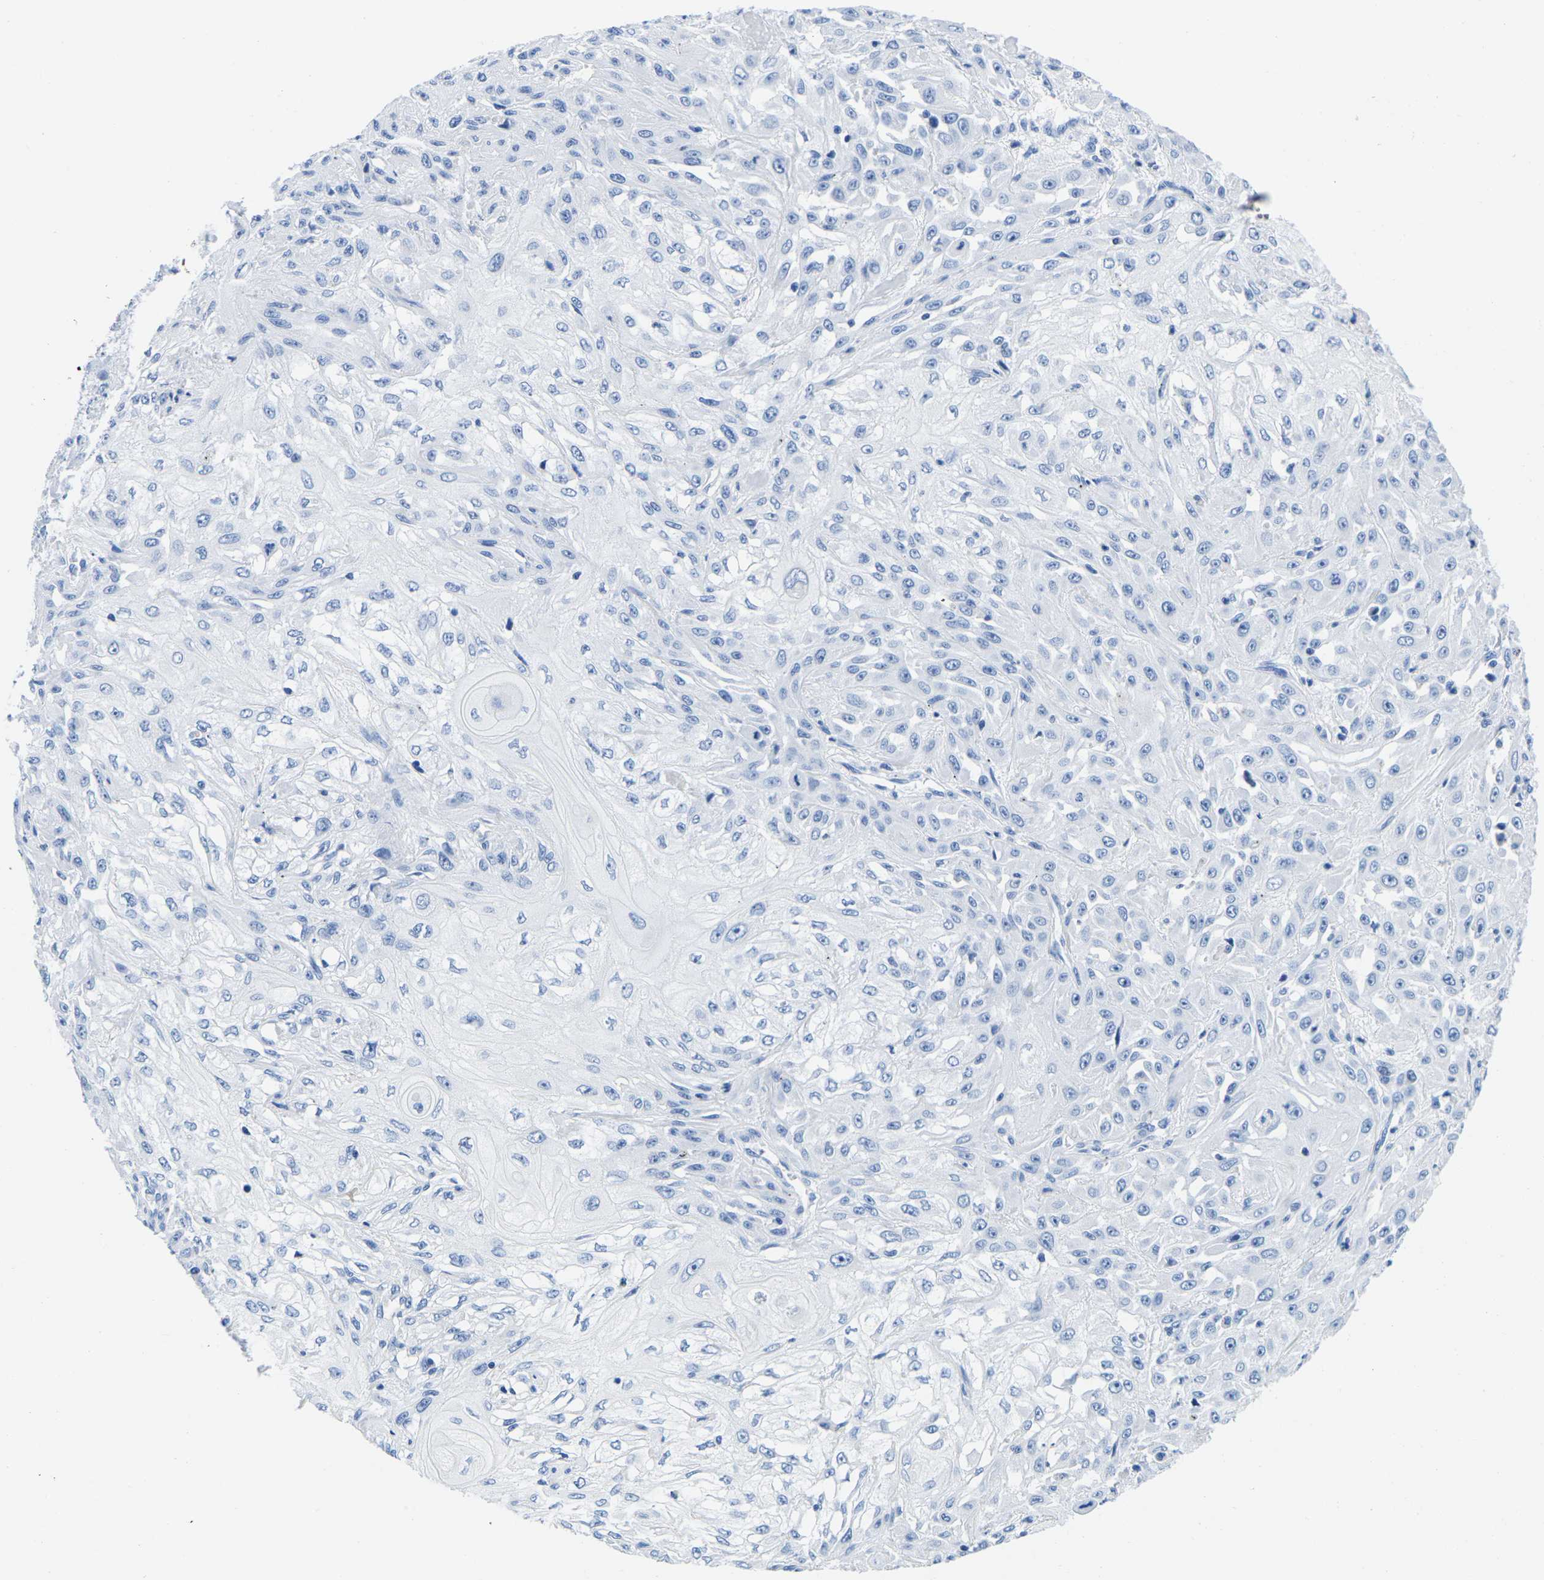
{"staining": {"intensity": "negative", "quantity": "none", "location": "none"}, "tissue": "skin cancer", "cell_type": "Tumor cells", "image_type": "cancer", "snomed": [{"axis": "morphology", "description": "Squamous cell carcinoma, NOS"}, {"axis": "morphology", "description": "Squamous cell carcinoma, metastatic, NOS"}, {"axis": "topography", "description": "Skin"}, {"axis": "topography", "description": "Lymph node"}], "caption": "Immunohistochemistry (IHC) photomicrograph of neoplastic tissue: skin cancer stained with DAB (3,3'-diaminobenzidine) displays no significant protein expression in tumor cells. The staining was performed using DAB to visualize the protein expression in brown, while the nuclei were stained in blue with hematoxylin (Magnification: 20x).", "gene": "CYP1A2", "patient": {"sex": "male", "age": 75}}